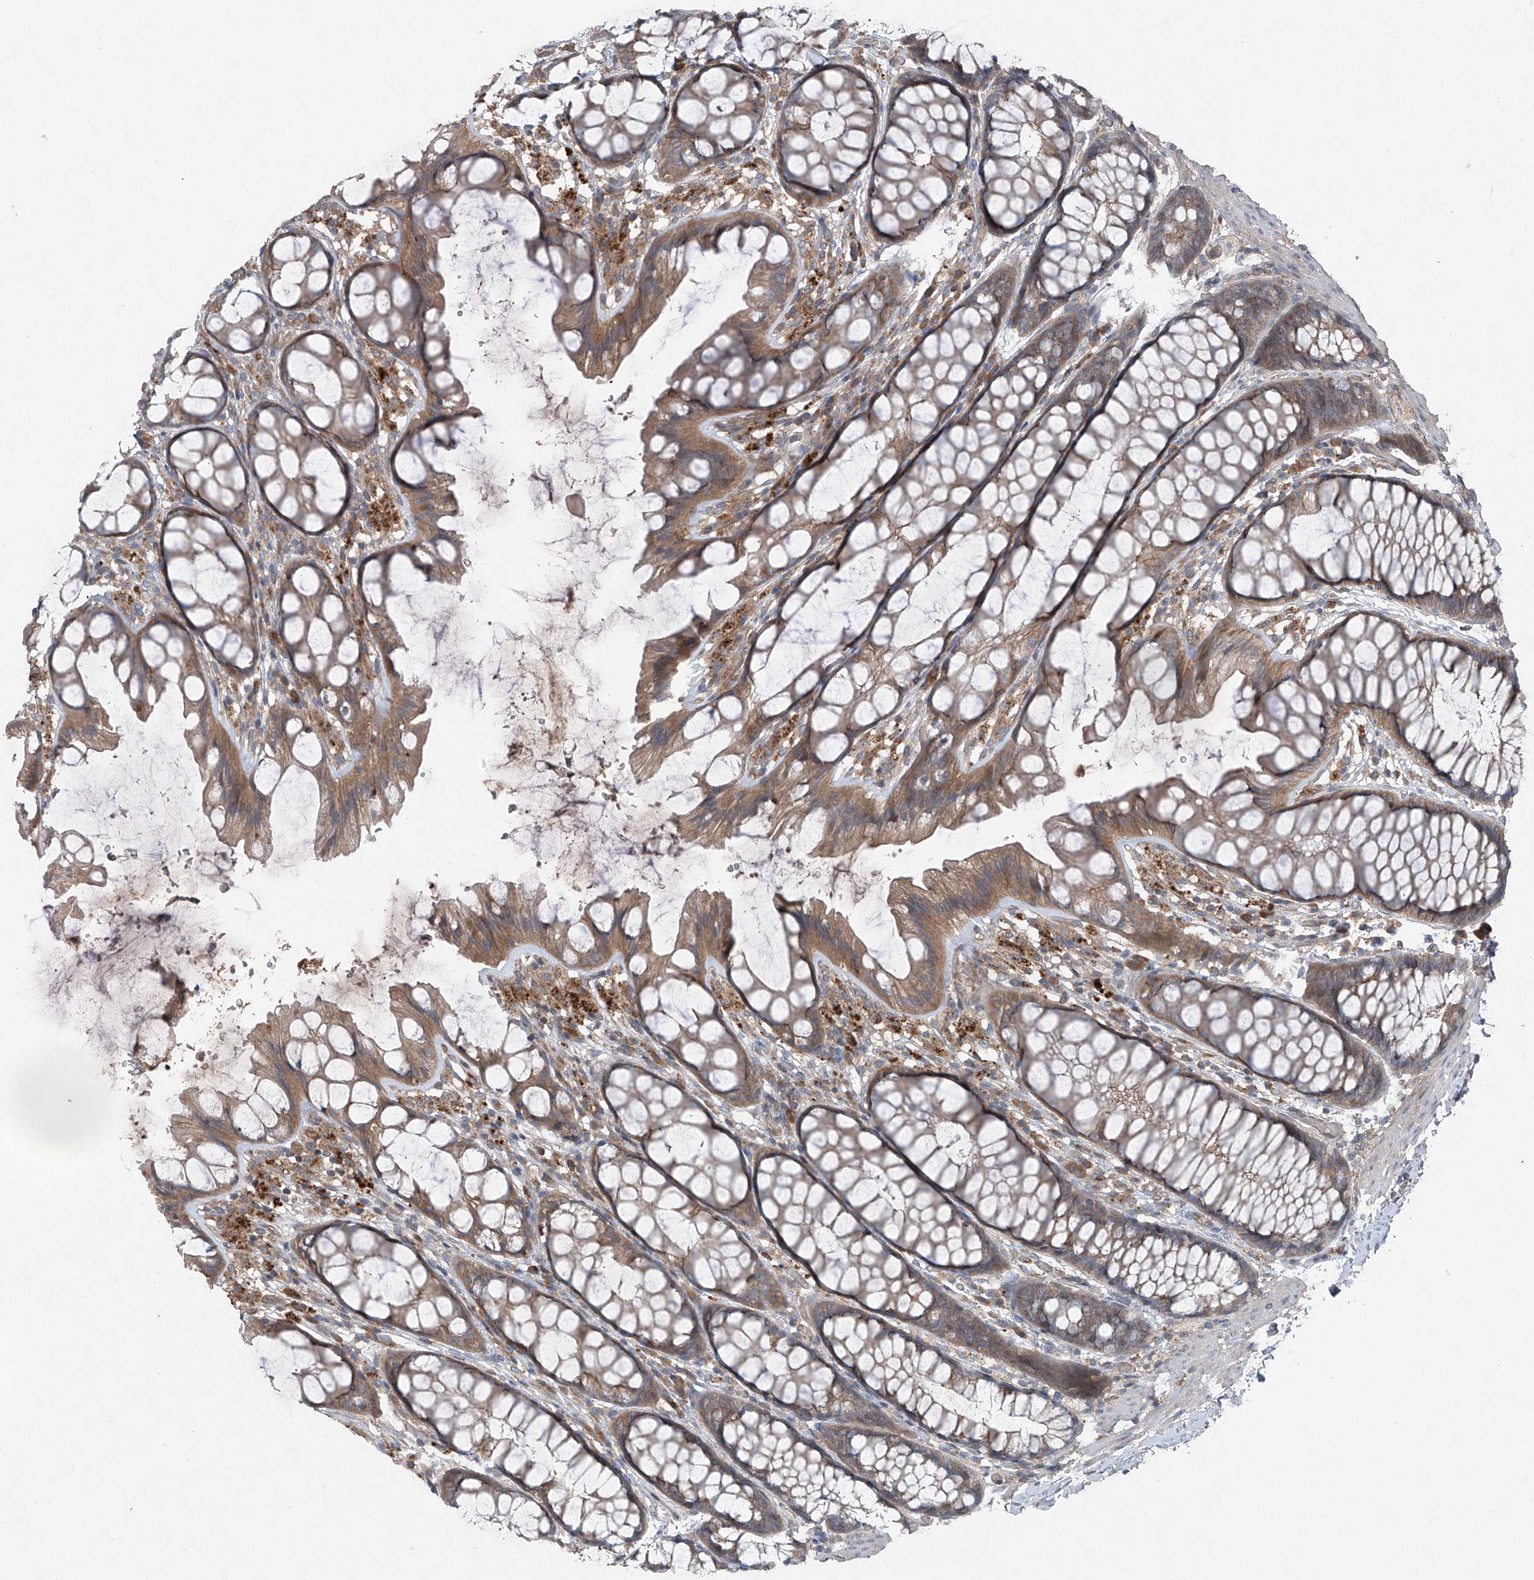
{"staining": {"intensity": "moderate", "quantity": ">75%", "location": "cytoplasmic/membranous"}, "tissue": "colon", "cell_type": "Endothelial cells", "image_type": "normal", "snomed": [{"axis": "morphology", "description": "Normal tissue, NOS"}, {"axis": "topography", "description": "Colon"}], "caption": "Protein expression by IHC reveals moderate cytoplasmic/membranous expression in about >75% of endothelial cells in benign colon. (Brightfield microscopy of DAB IHC at high magnification).", "gene": "FOXRED2", "patient": {"sex": "male", "age": 47}}